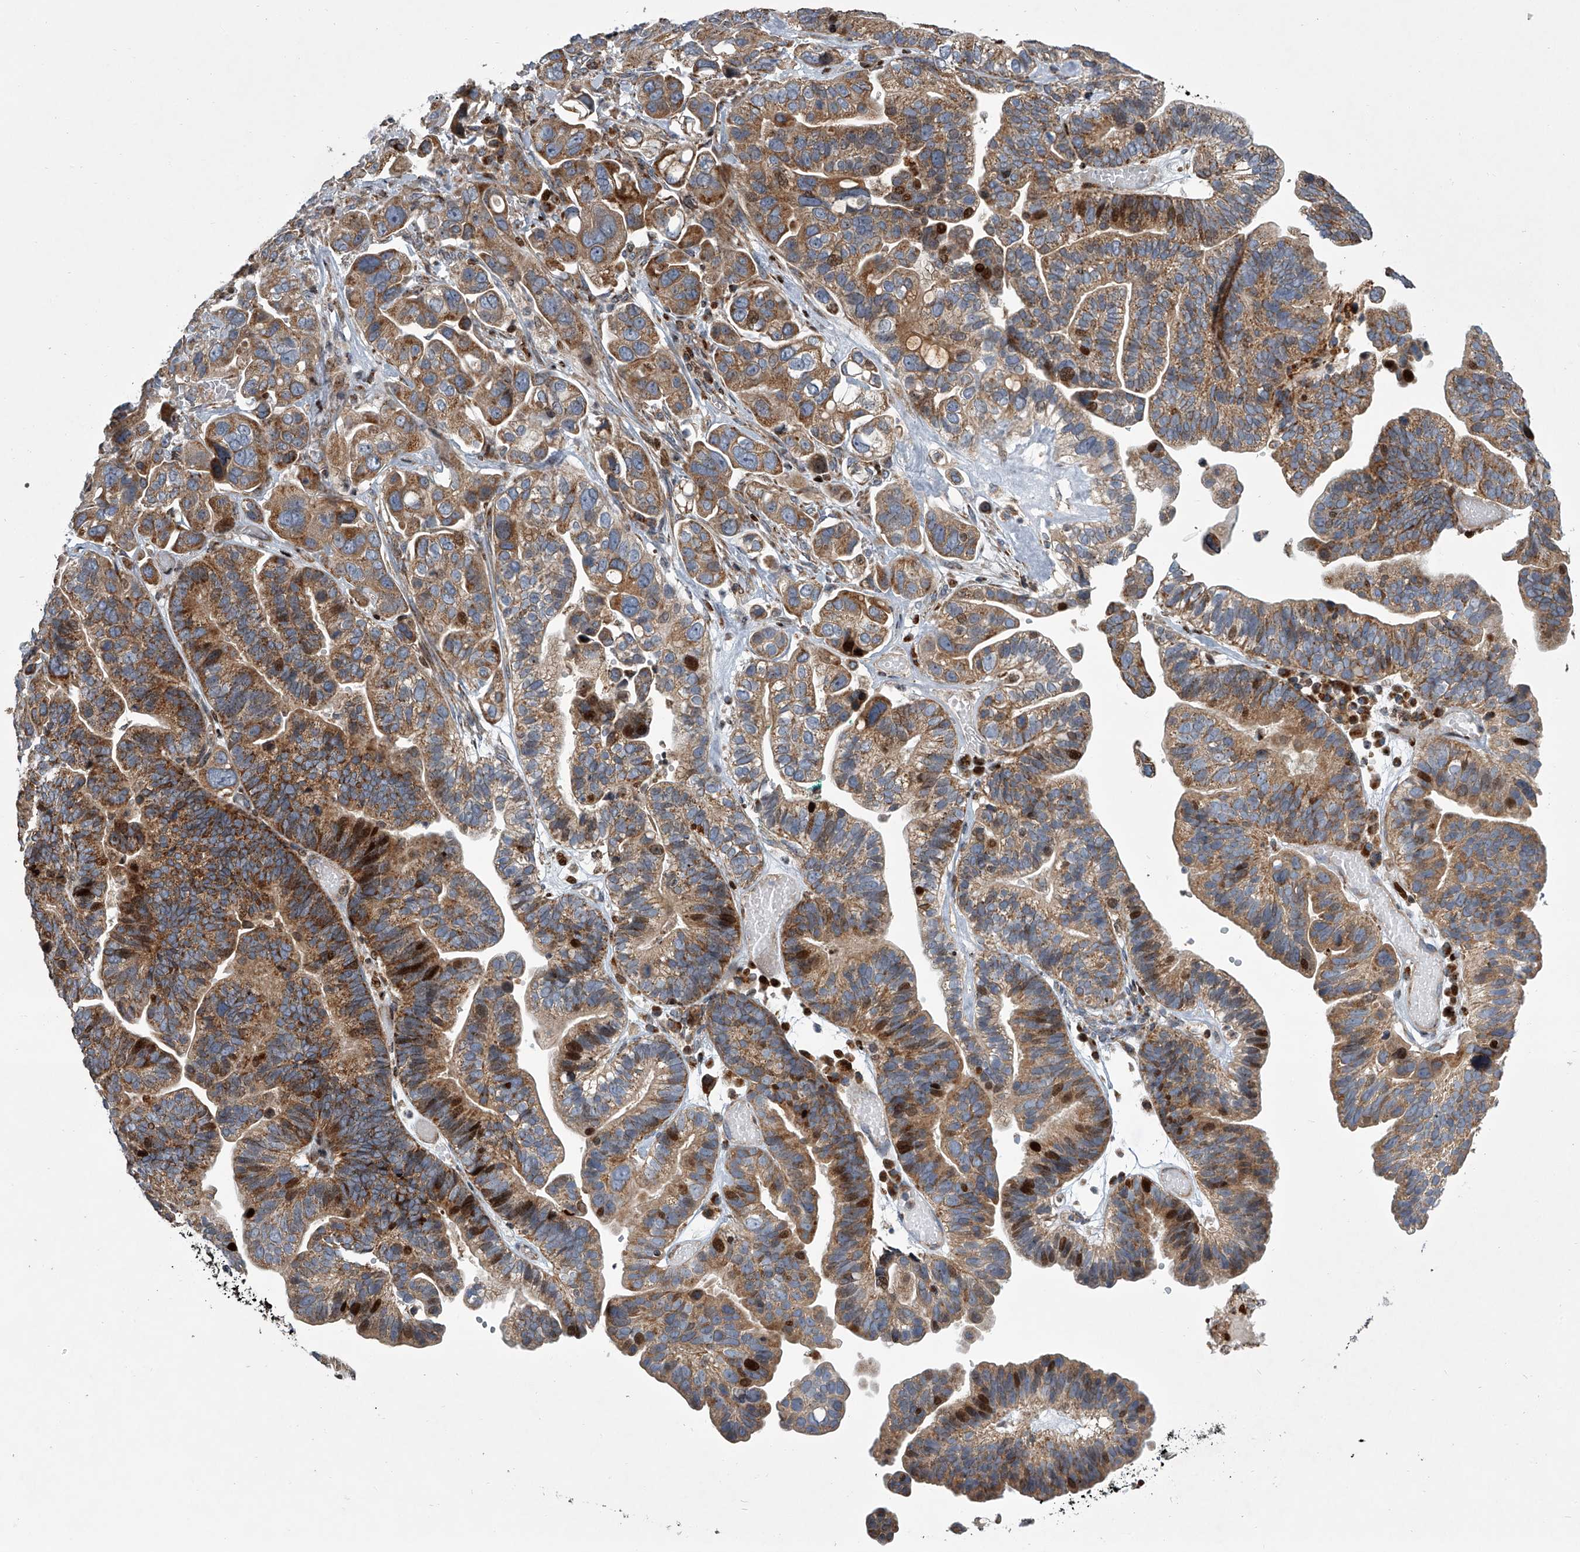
{"staining": {"intensity": "strong", "quantity": ">75%", "location": "cytoplasmic/membranous,nuclear"}, "tissue": "ovarian cancer", "cell_type": "Tumor cells", "image_type": "cancer", "snomed": [{"axis": "morphology", "description": "Cystadenocarcinoma, serous, NOS"}, {"axis": "topography", "description": "Ovary"}], "caption": "Protein analysis of ovarian cancer tissue shows strong cytoplasmic/membranous and nuclear positivity in approximately >75% of tumor cells. (Brightfield microscopy of DAB IHC at high magnification).", "gene": "STRADA", "patient": {"sex": "female", "age": 56}}